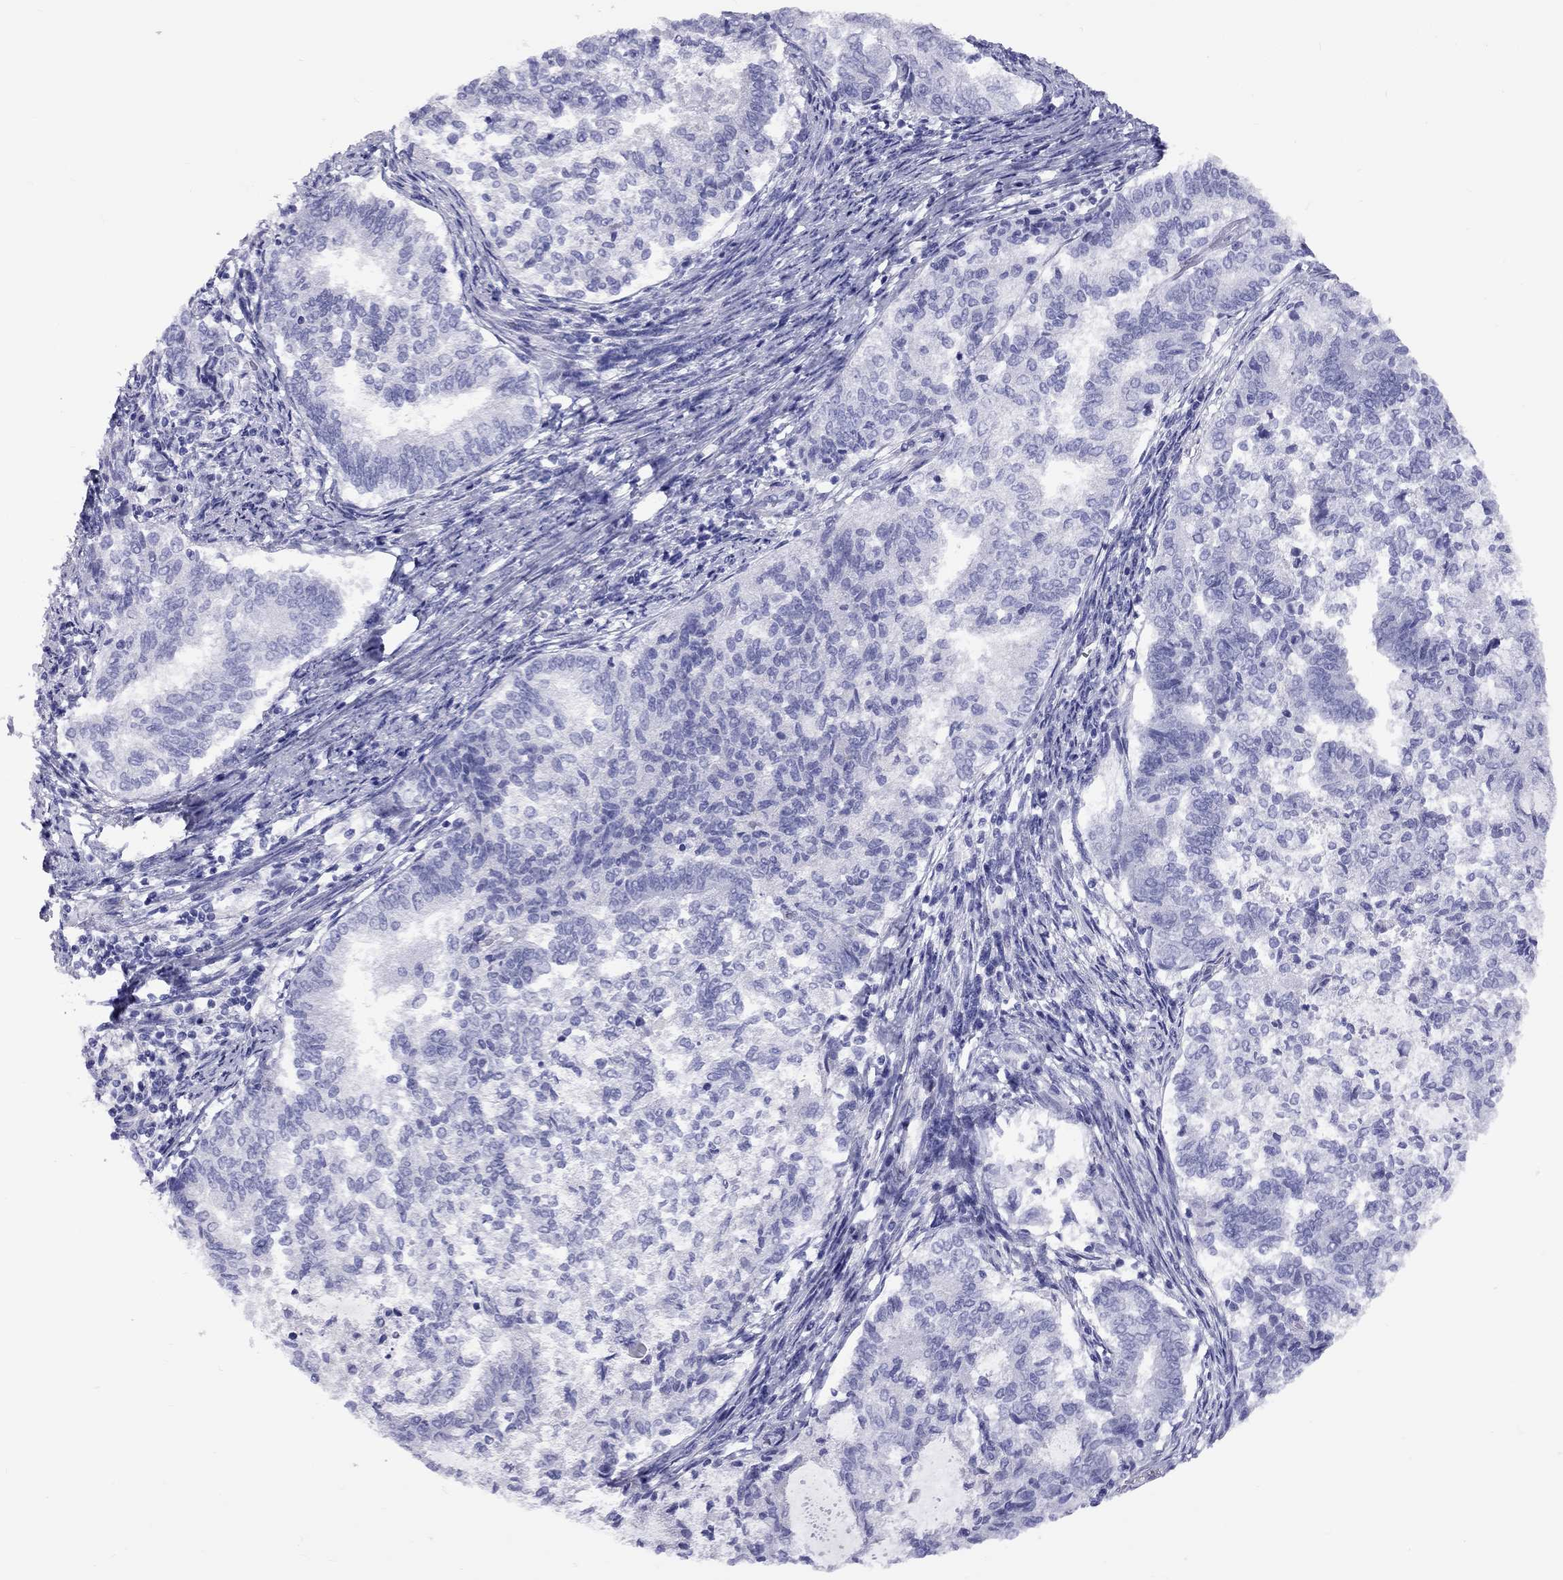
{"staining": {"intensity": "negative", "quantity": "none", "location": "none"}, "tissue": "endometrial cancer", "cell_type": "Tumor cells", "image_type": "cancer", "snomed": [{"axis": "morphology", "description": "Adenocarcinoma, NOS"}, {"axis": "topography", "description": "Endometrium"}], "caption": "Adenocarcinoma (endometrial) stained for a protein using immunohistochemistry exhibits no positivity tumor cells.", "gene": "FSCN3", "patient": {"sex": "female", "age": 65}}